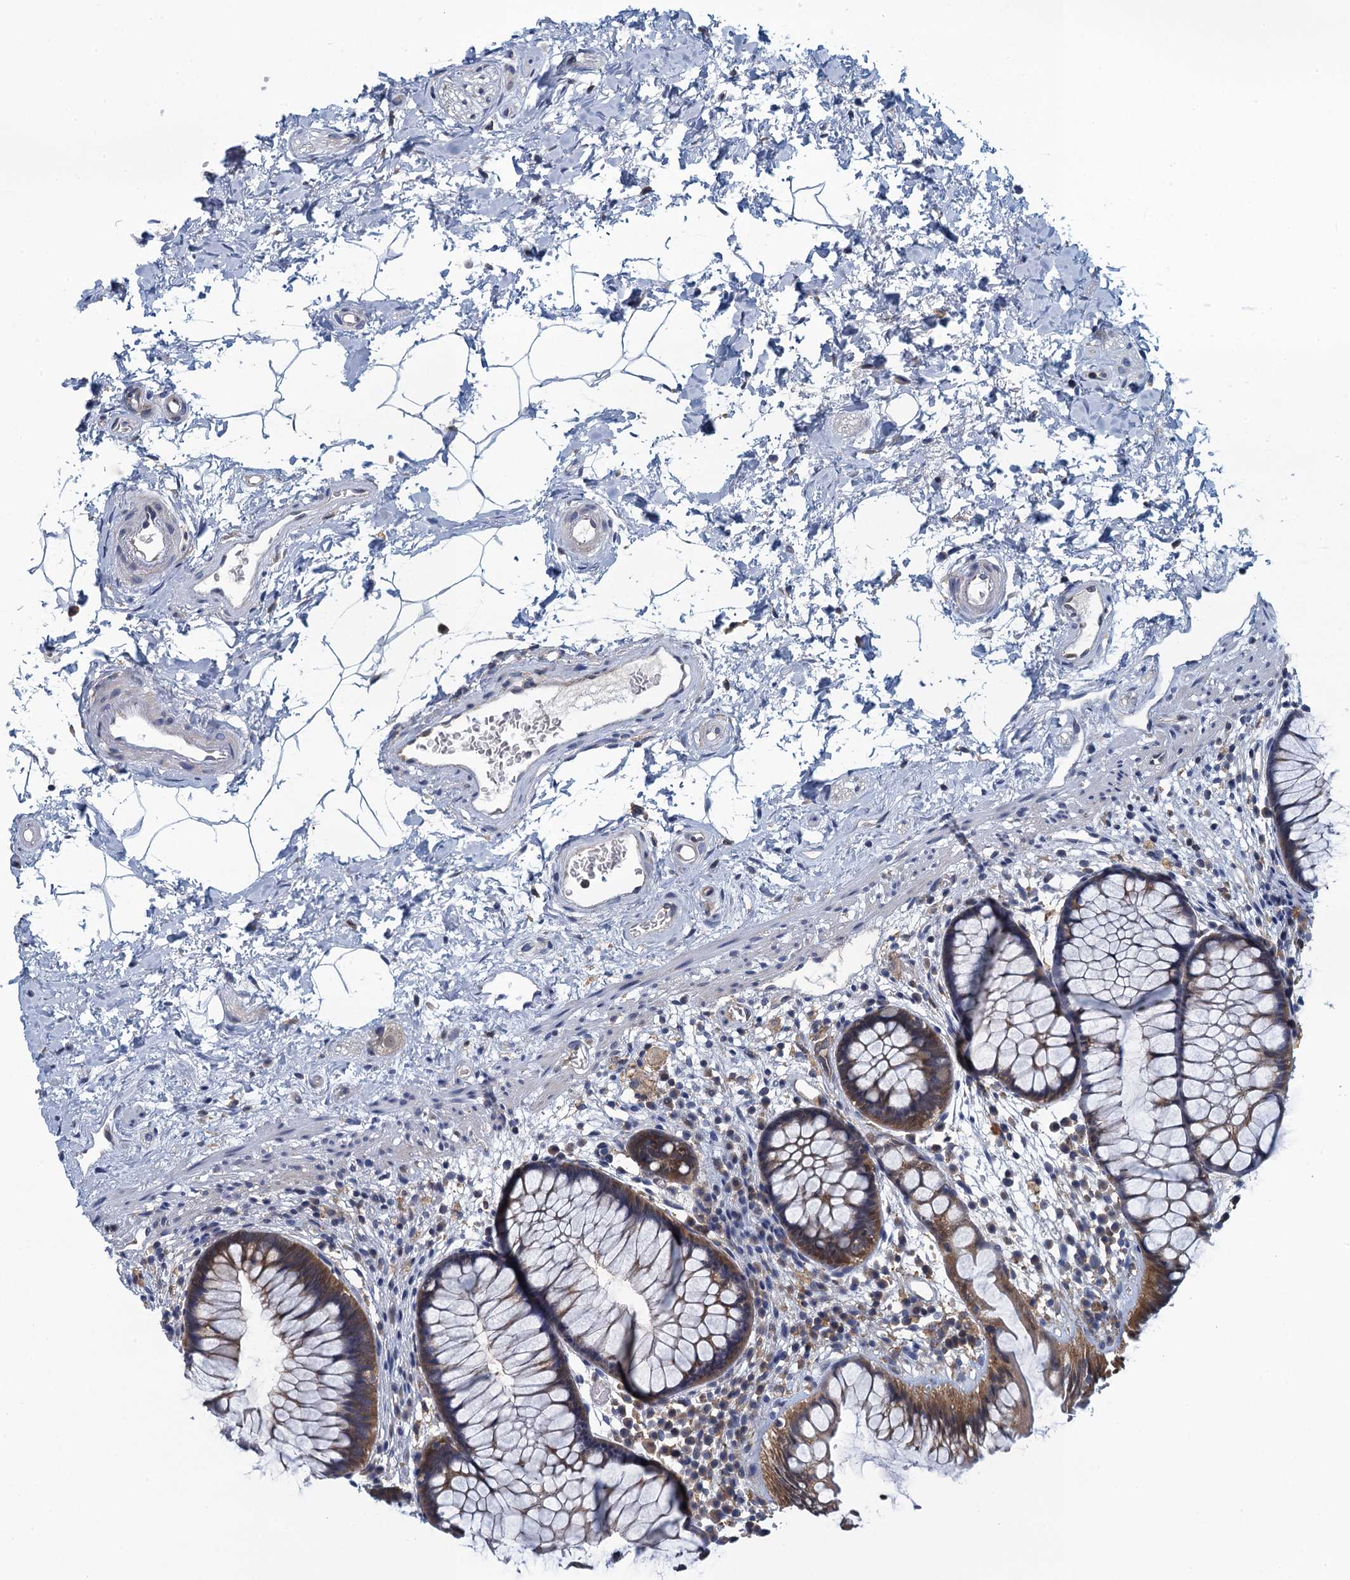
{"staining": {"intensity": "moderate", "quantity": ">75%", "location": "cytoplasmic/membranous"}, "tissue": "rectum", "cell_type": "Glandular cells", "image_type": "normal", "snomed": [{"axis": "morphology", "description": "Normal tissue, NOS"}, {"axis": "topography", "description": "Rectum"}], "caption": "A high-resolution histopathology image shows immunohistochemistry staining of normal rectum, which displays moderate cytoplasmic/membranous positivity in approximately >75% of glandular cells.", "gene": "NCKAP1L", "patient": {"sex": "male", "age": 51}}